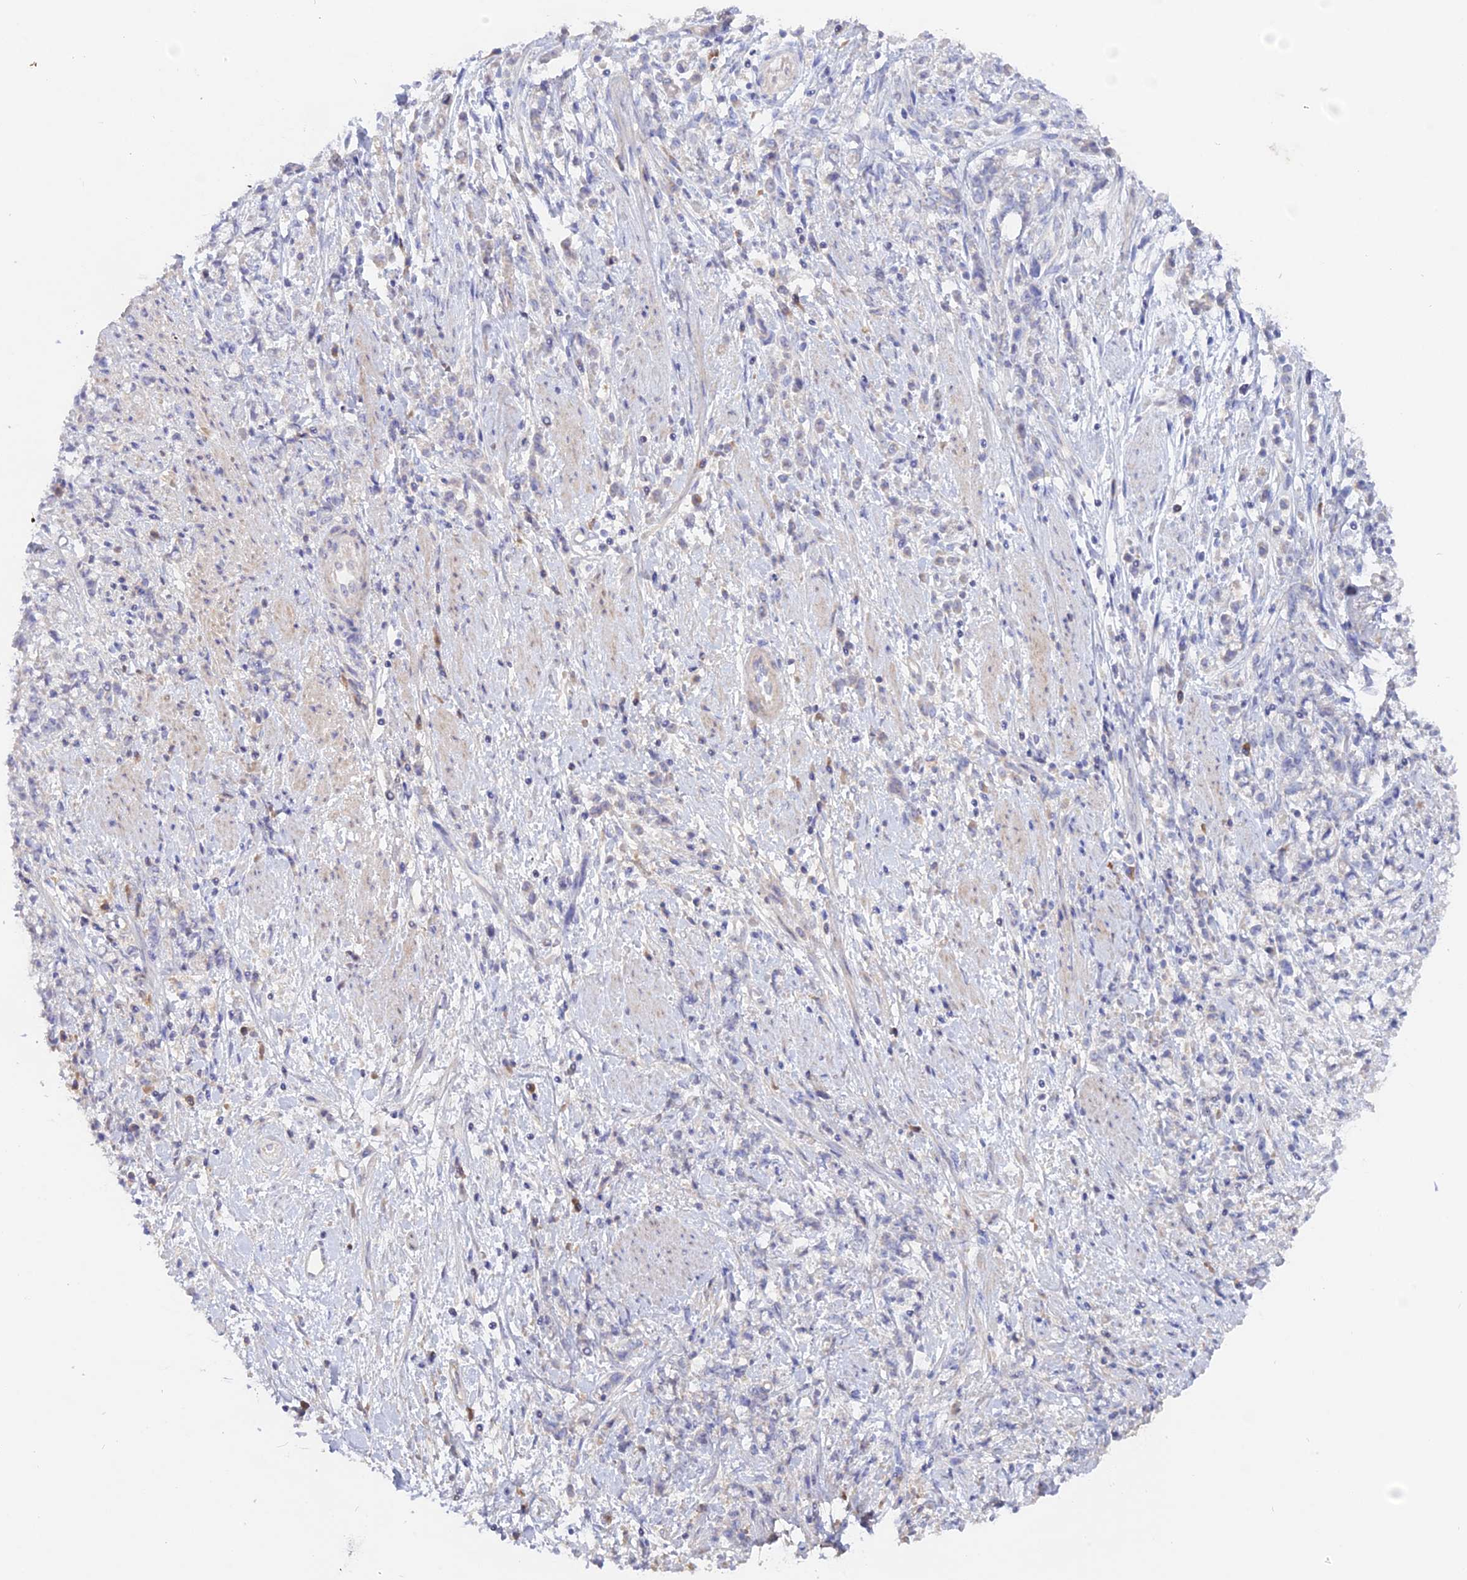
{"staining": {"intensity": "negative", "quantity": "none", "location": "none"}, "tissue": "stomach cancer", "cell_type": "Tumor cells", "image_type": "cancer", "snomed": [{"axis": "morphology", "description": "Adenocarcinoma, NOS"}, {"axis": "topography", "description": "Stomach"}], "caption": "Stomach cancer (adenocarcinoma) stained for a protein using immunohistochemistry exhibits no staining tumor cells.", "gene": "ADGRA1", "patient": {"sex": "female", "age": 60}}